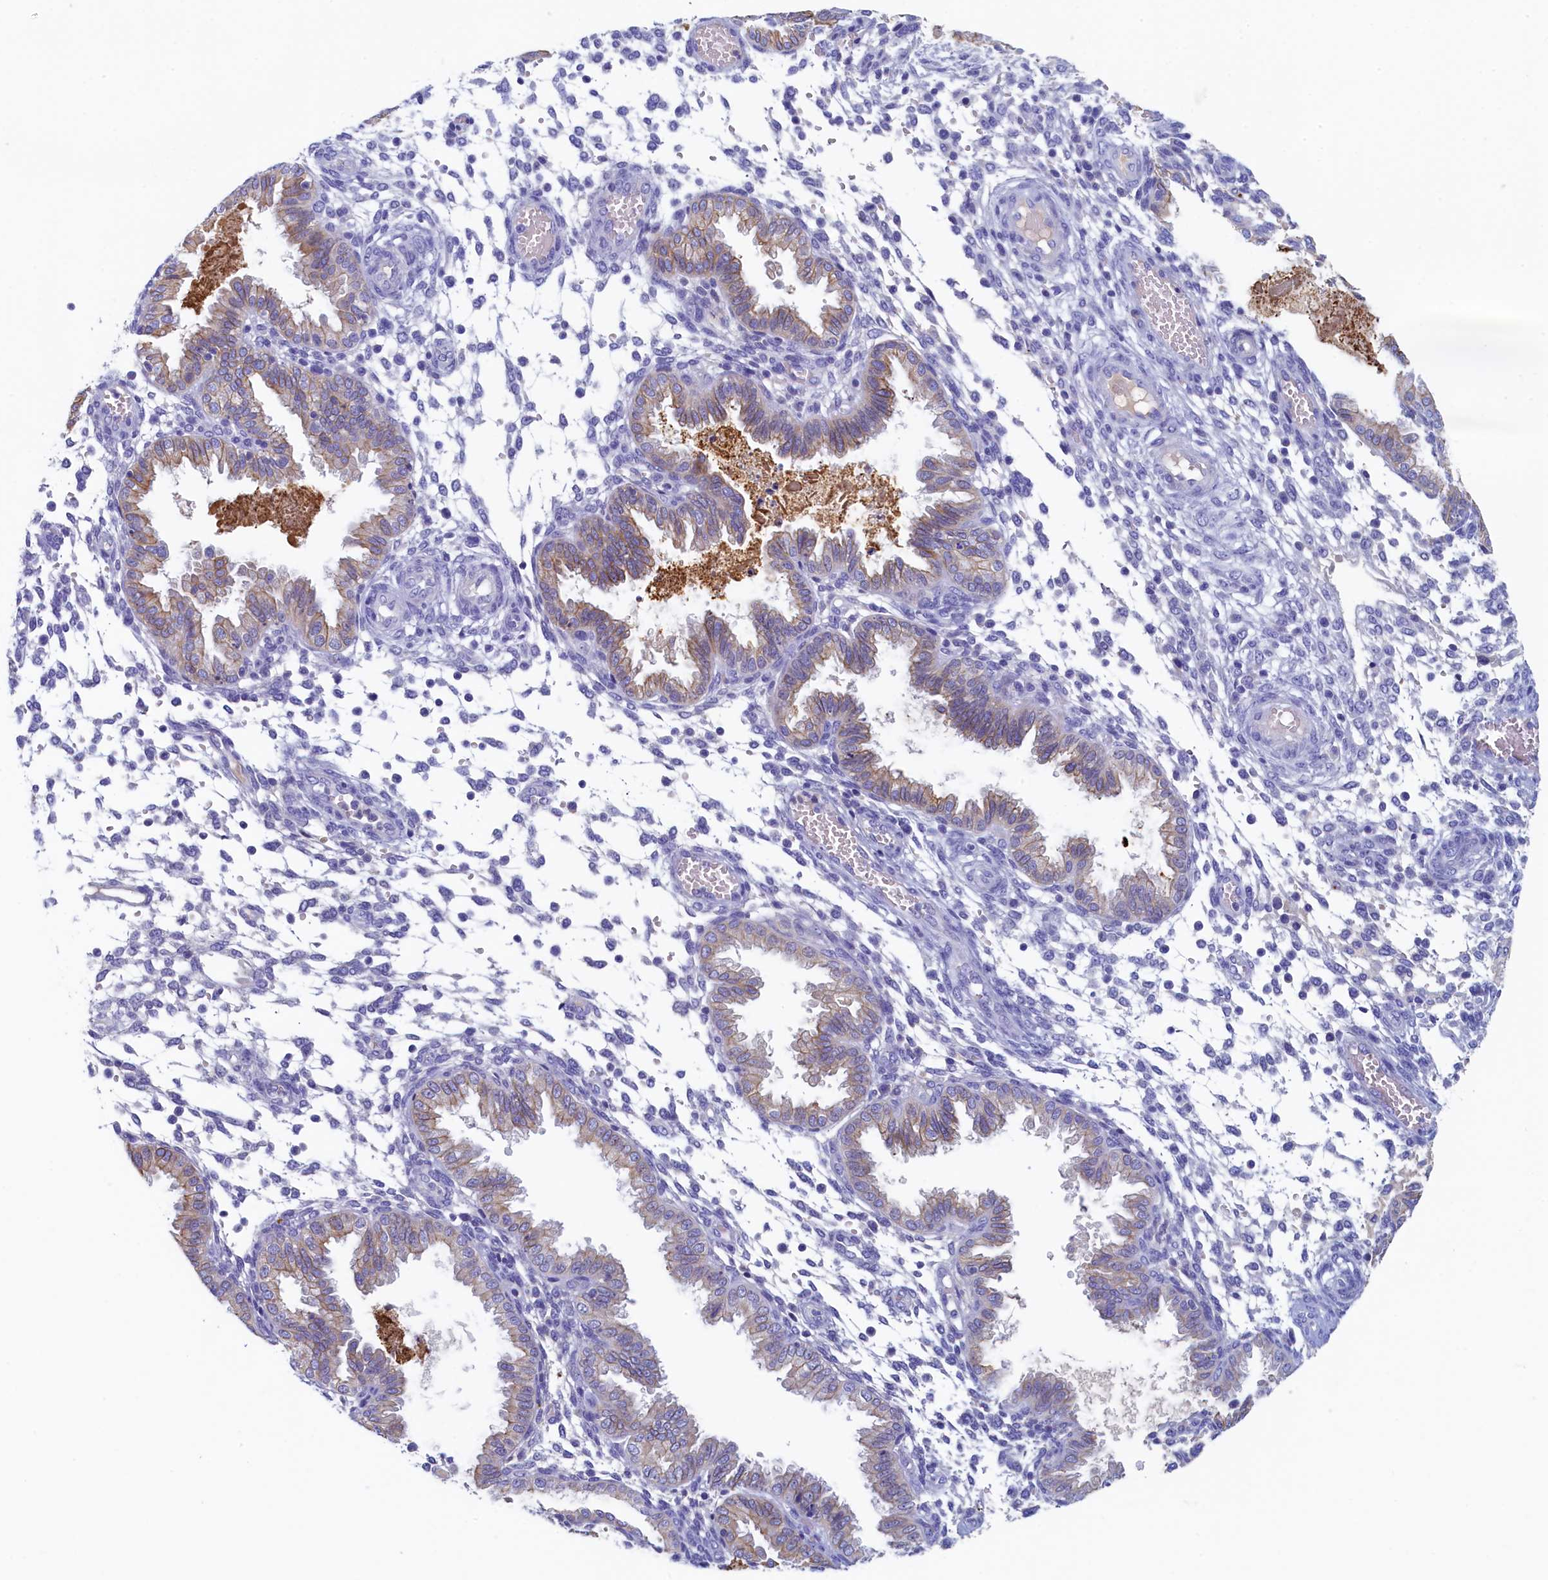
{"staining": {"intensity": "negative", "quantity": "none", "location": "none"}, "tissue": "endometrium", "cell_type": "Cells in endometrial stroma", "image_type": "normal", "snomed": [{"axis": "morphology", "description": "Normal tissue, NOS"}, {"axis": "topography", "description": "Endometrium"}], "caption": "High power microscopy histopathology image of an immunohistochemistry image of benign endometrium, revealing no significant expression in cells in endometrial stroma.", "gene": "GUCA1C", "patient": {"sex": "female", "age": 33}}